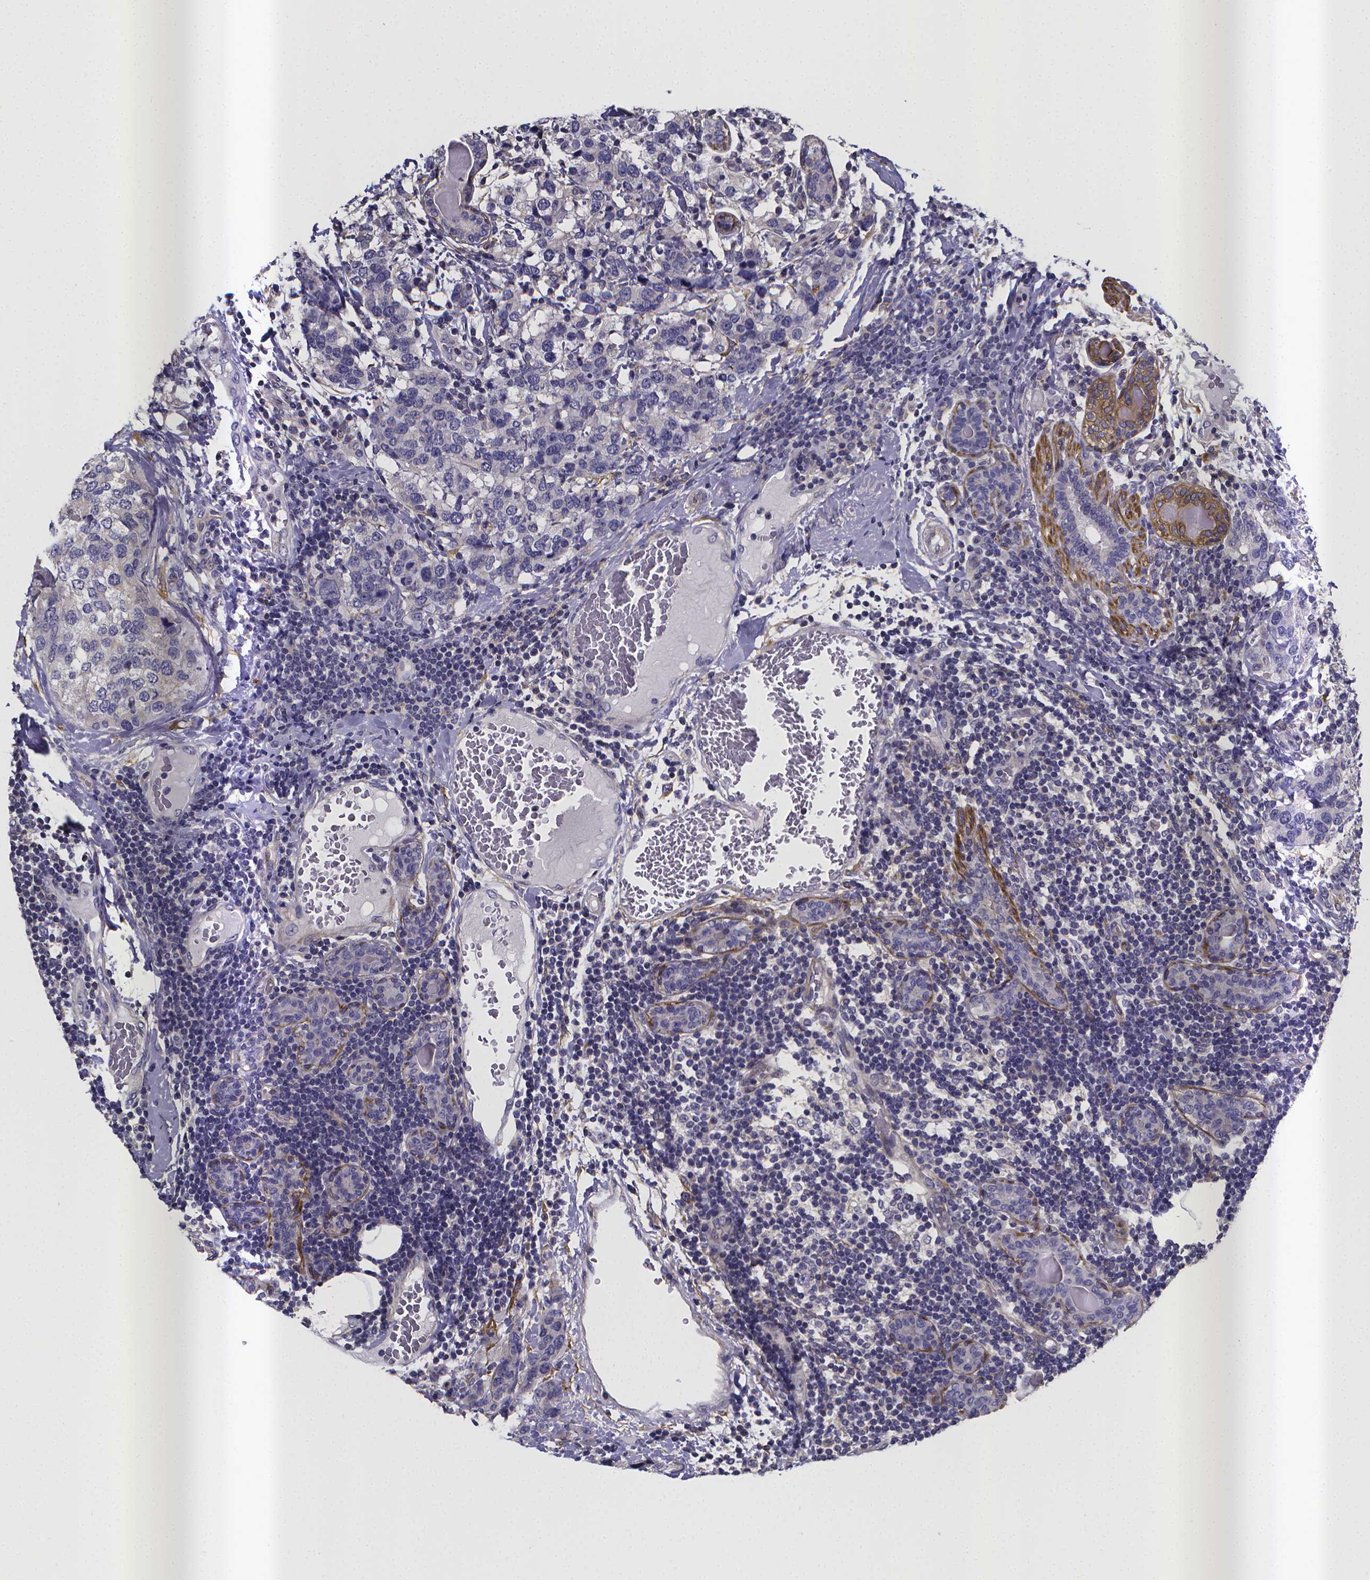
{"staining": {"intensity": "negative", "quantity": "none", "location": "none"}, "tissue": "breast cancer", "cell_type": "Tumor cells", "image_type": "cancer", "snomed": [{"axis": "morphology", "description": "Lobular carcinoma"}, {"axis": "topography", "description": "Breast"}], "caption": "A high-resolution photomicrograph shows IHC staining of breast lobular carcinoma, which exhibits no significant positivity in tumor cells.", "gene": "RERG", "patient": {"sex": "female", "age": 59}}